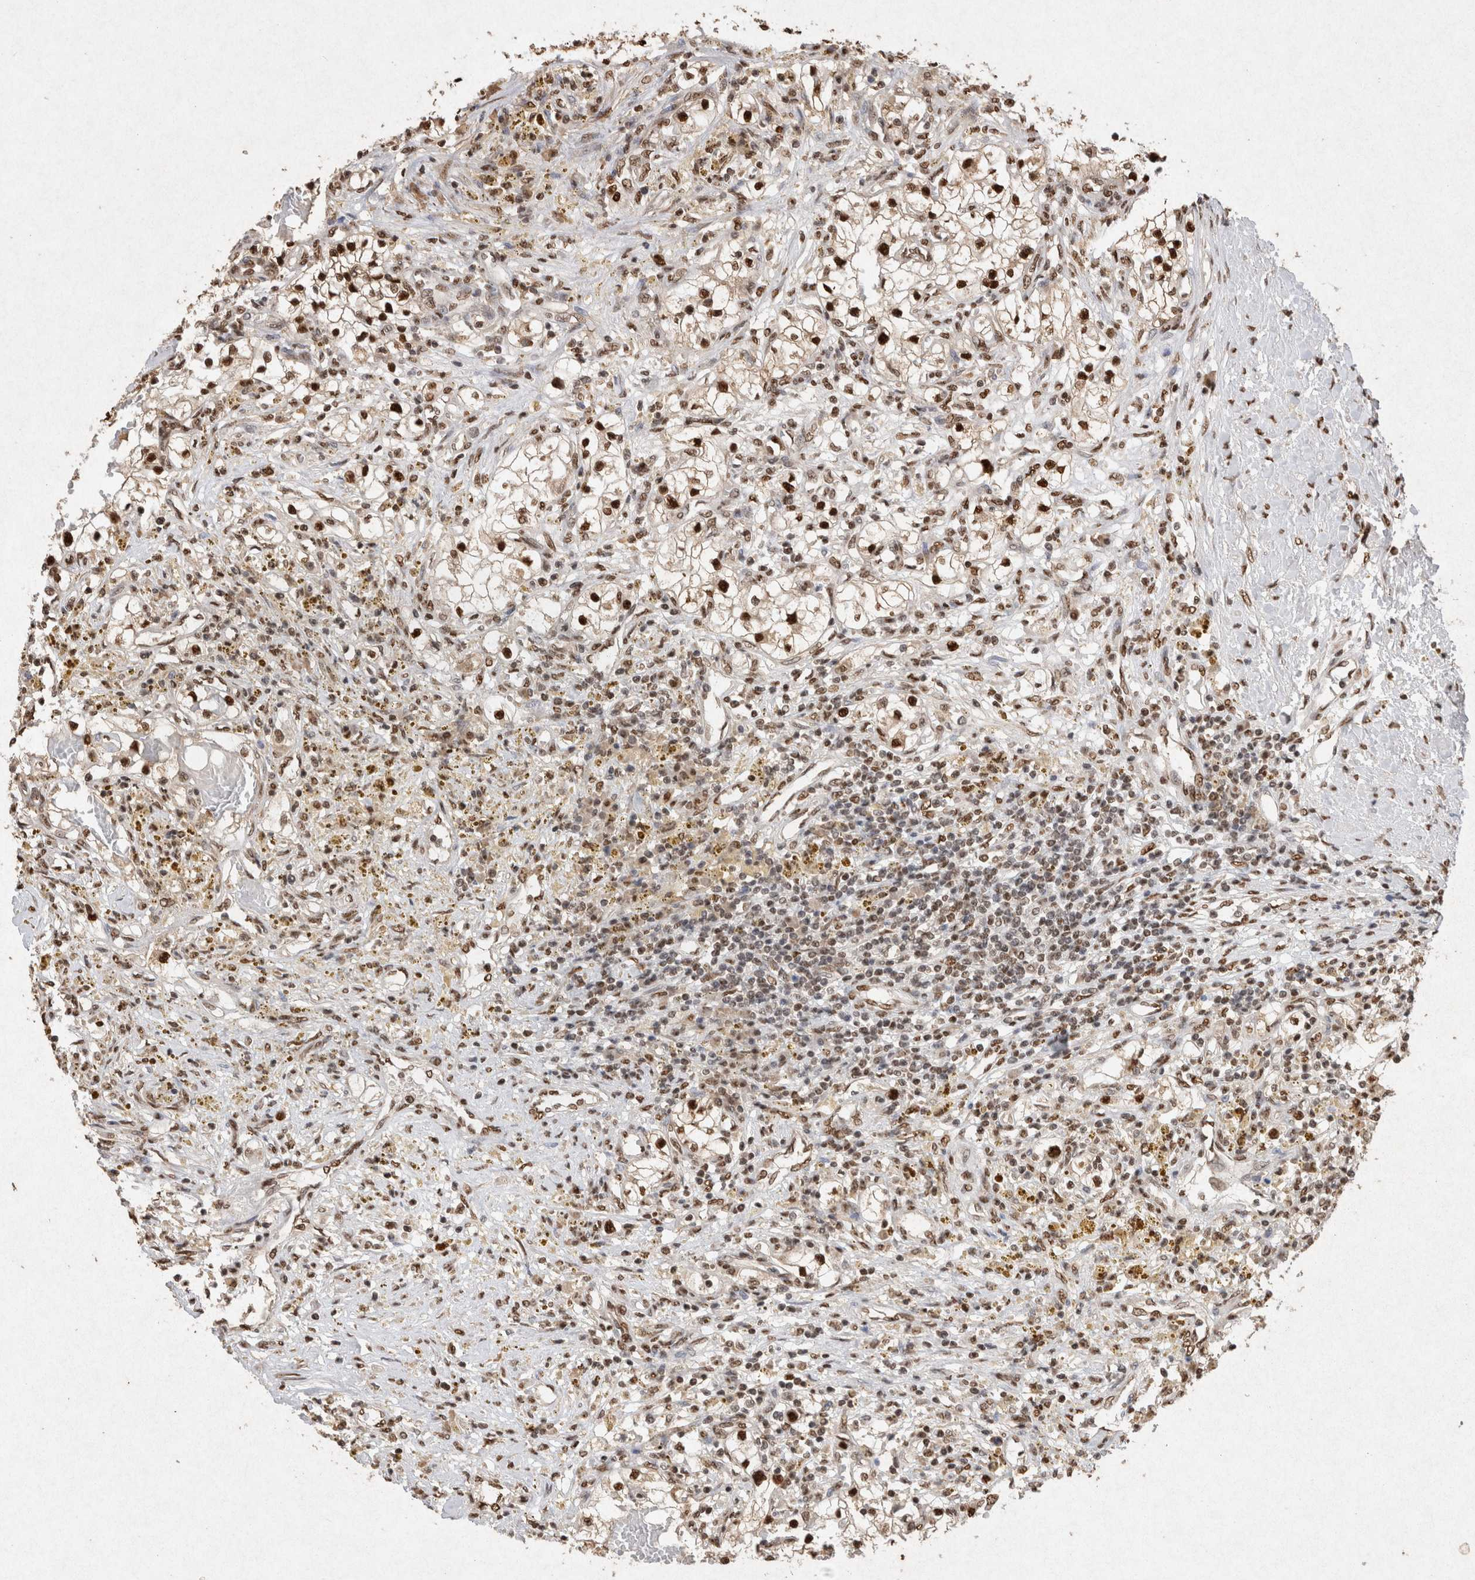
{"staining": {"intensity": "strong", "quantity": ">75%", "location": "nuclear"}, "tissue": "renal cancer", "cell_type": "Tumor cells", "image_type": "cancer", "snomed": [{"axis": "morphology", "description": "Adenocarcinoma, NOS"}, {"axis": "topography", "description": "Kidney"}], "caption": "Renal cancer (adenocarcinoma) stained with a brown dye exhibits strong nuclear positive staining in approximately >75% of tumor cells.", "gene": "HDGF", "patient": {"sex": "male", "age": 68}}